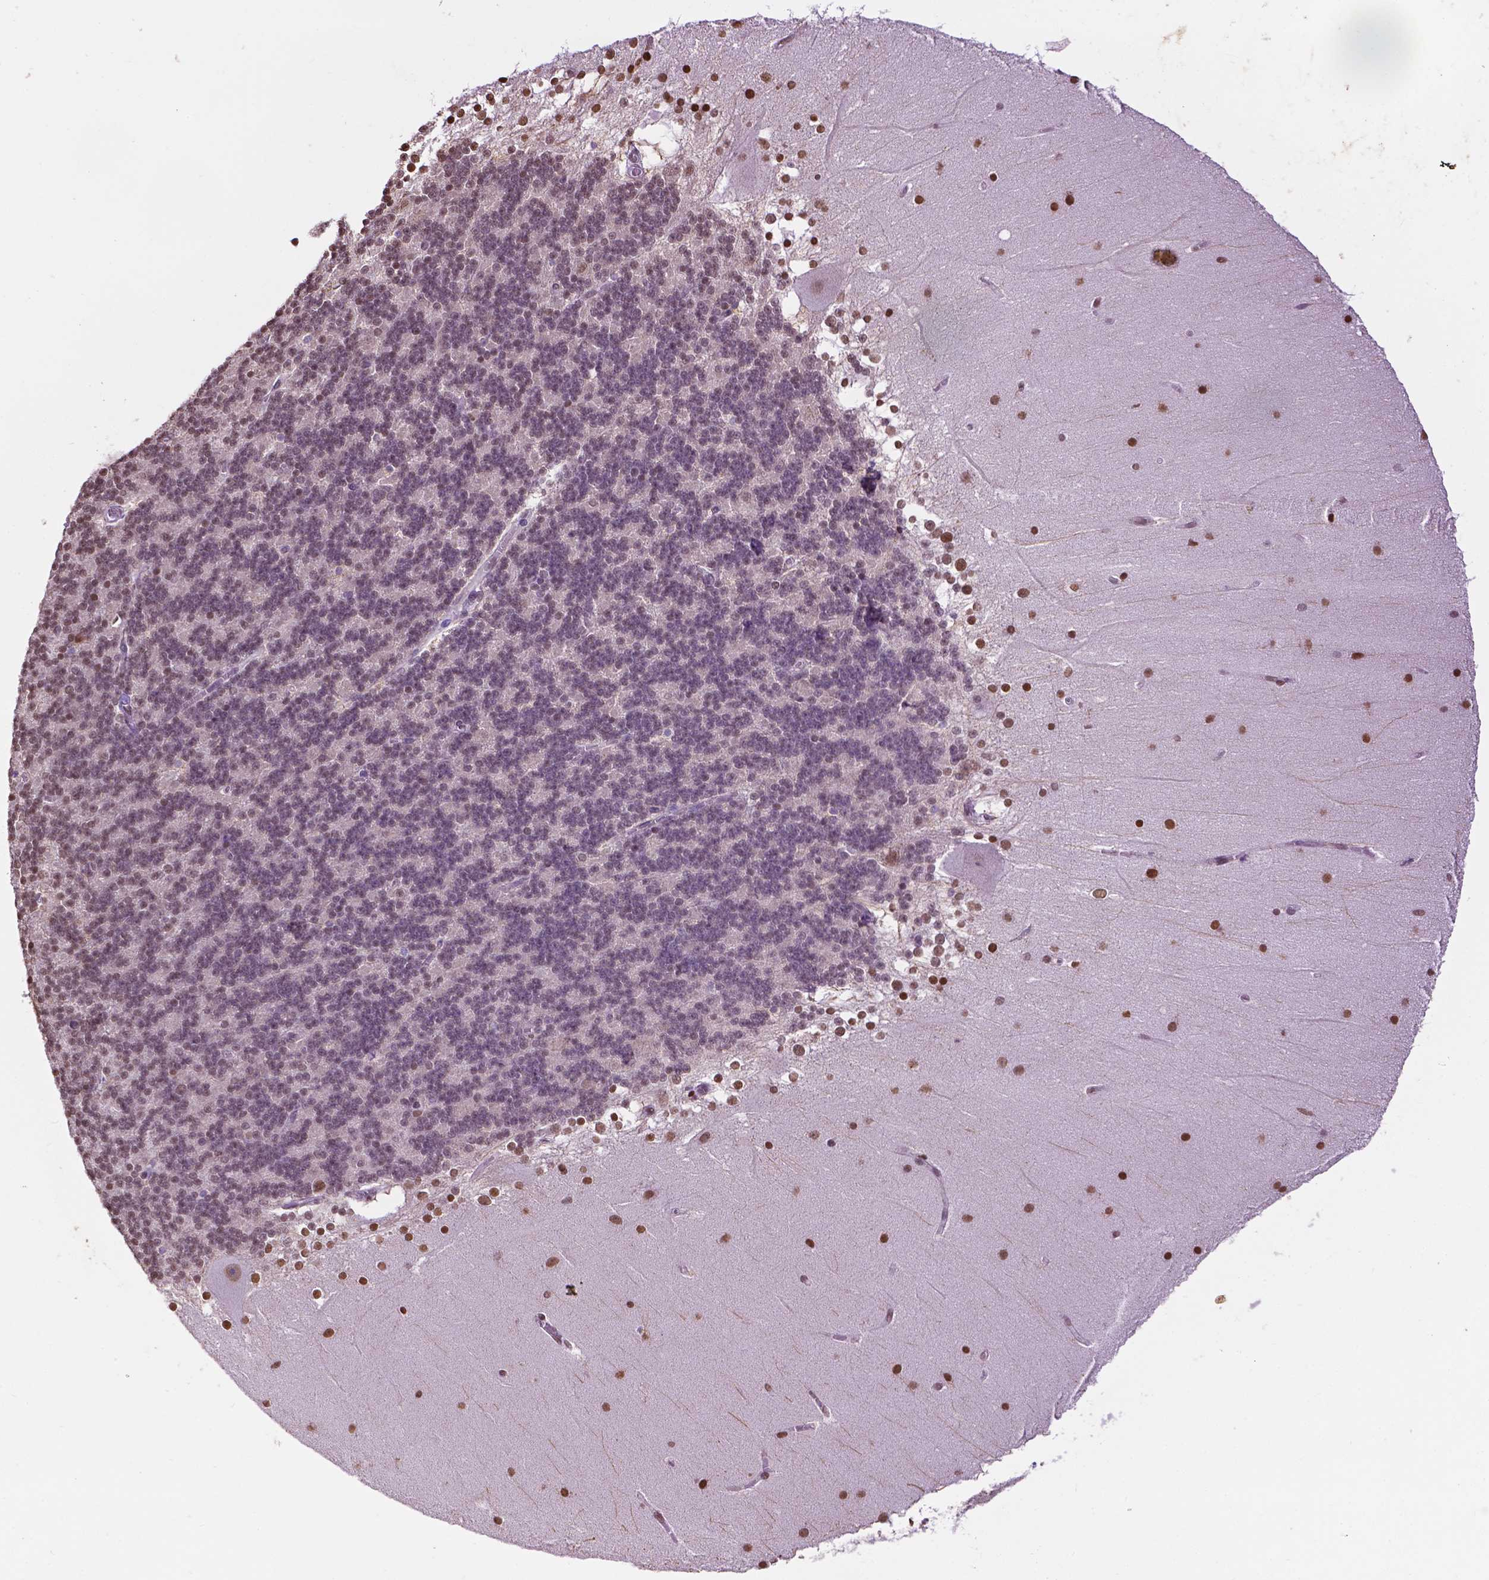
{"staining": {"intensity": "weak", "quantity": "<25%", "location": "nuclear"}, "tissue": "cerebellum", "cell_type": "Cells in granular layer", "image_type": "normal", "snomed": [{"axis": "morphology", "description": "Normal tissue, NOS"}, {"axis": "topography", "description": "Cerebellum"}], "caption": "Immunohistochemistry (IHC) photomicrograph of normal cerebellum stained for a protein (brown), which demonstrates no expression in cells in granular layer.", "gene": "COL23A1", "patient": {"sex": "female", "age": 19}}